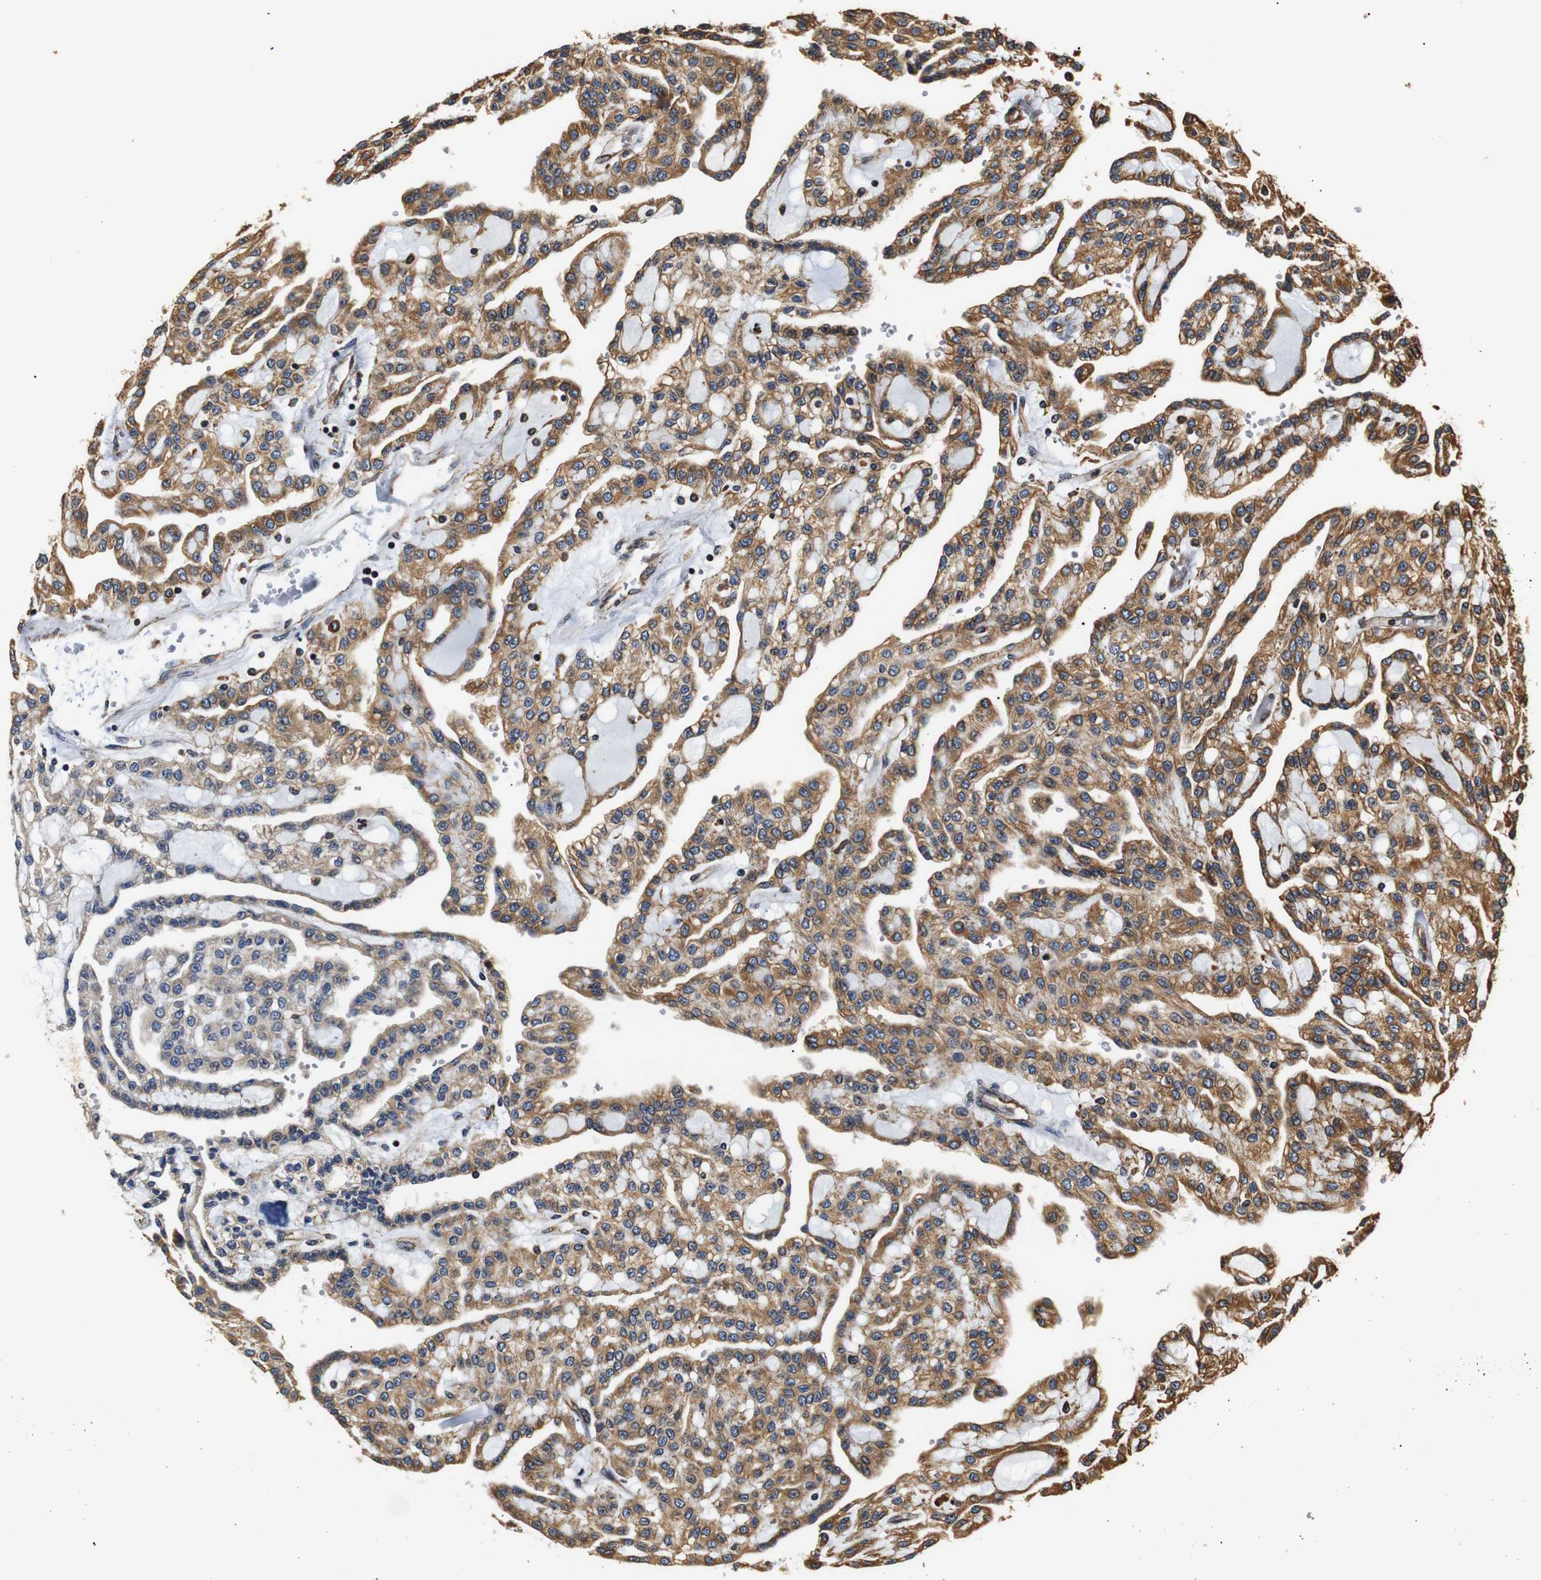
{"staining": {"intensity": "moderate", "quantity": ">75%", "location": "cytoplasmic/membranous"}, "tissue": "renal cancer", "cell_type": "Tumor cells", "image_type": "cancer", "snomed": [{"axis": "morphology", "description": "Adenocarcinoma, NOS"}, {"axis": "topography", "description": "Kidney"}], "caption": "A high-resolution micrograph shows IHC staining of renal adenocarcinoma, which demonstrates moderate cytoplasmic/membranous expression in about >75% of tumor cells.", "gene": "HHIP", "patient": {"sex": "male", "age": 63}}